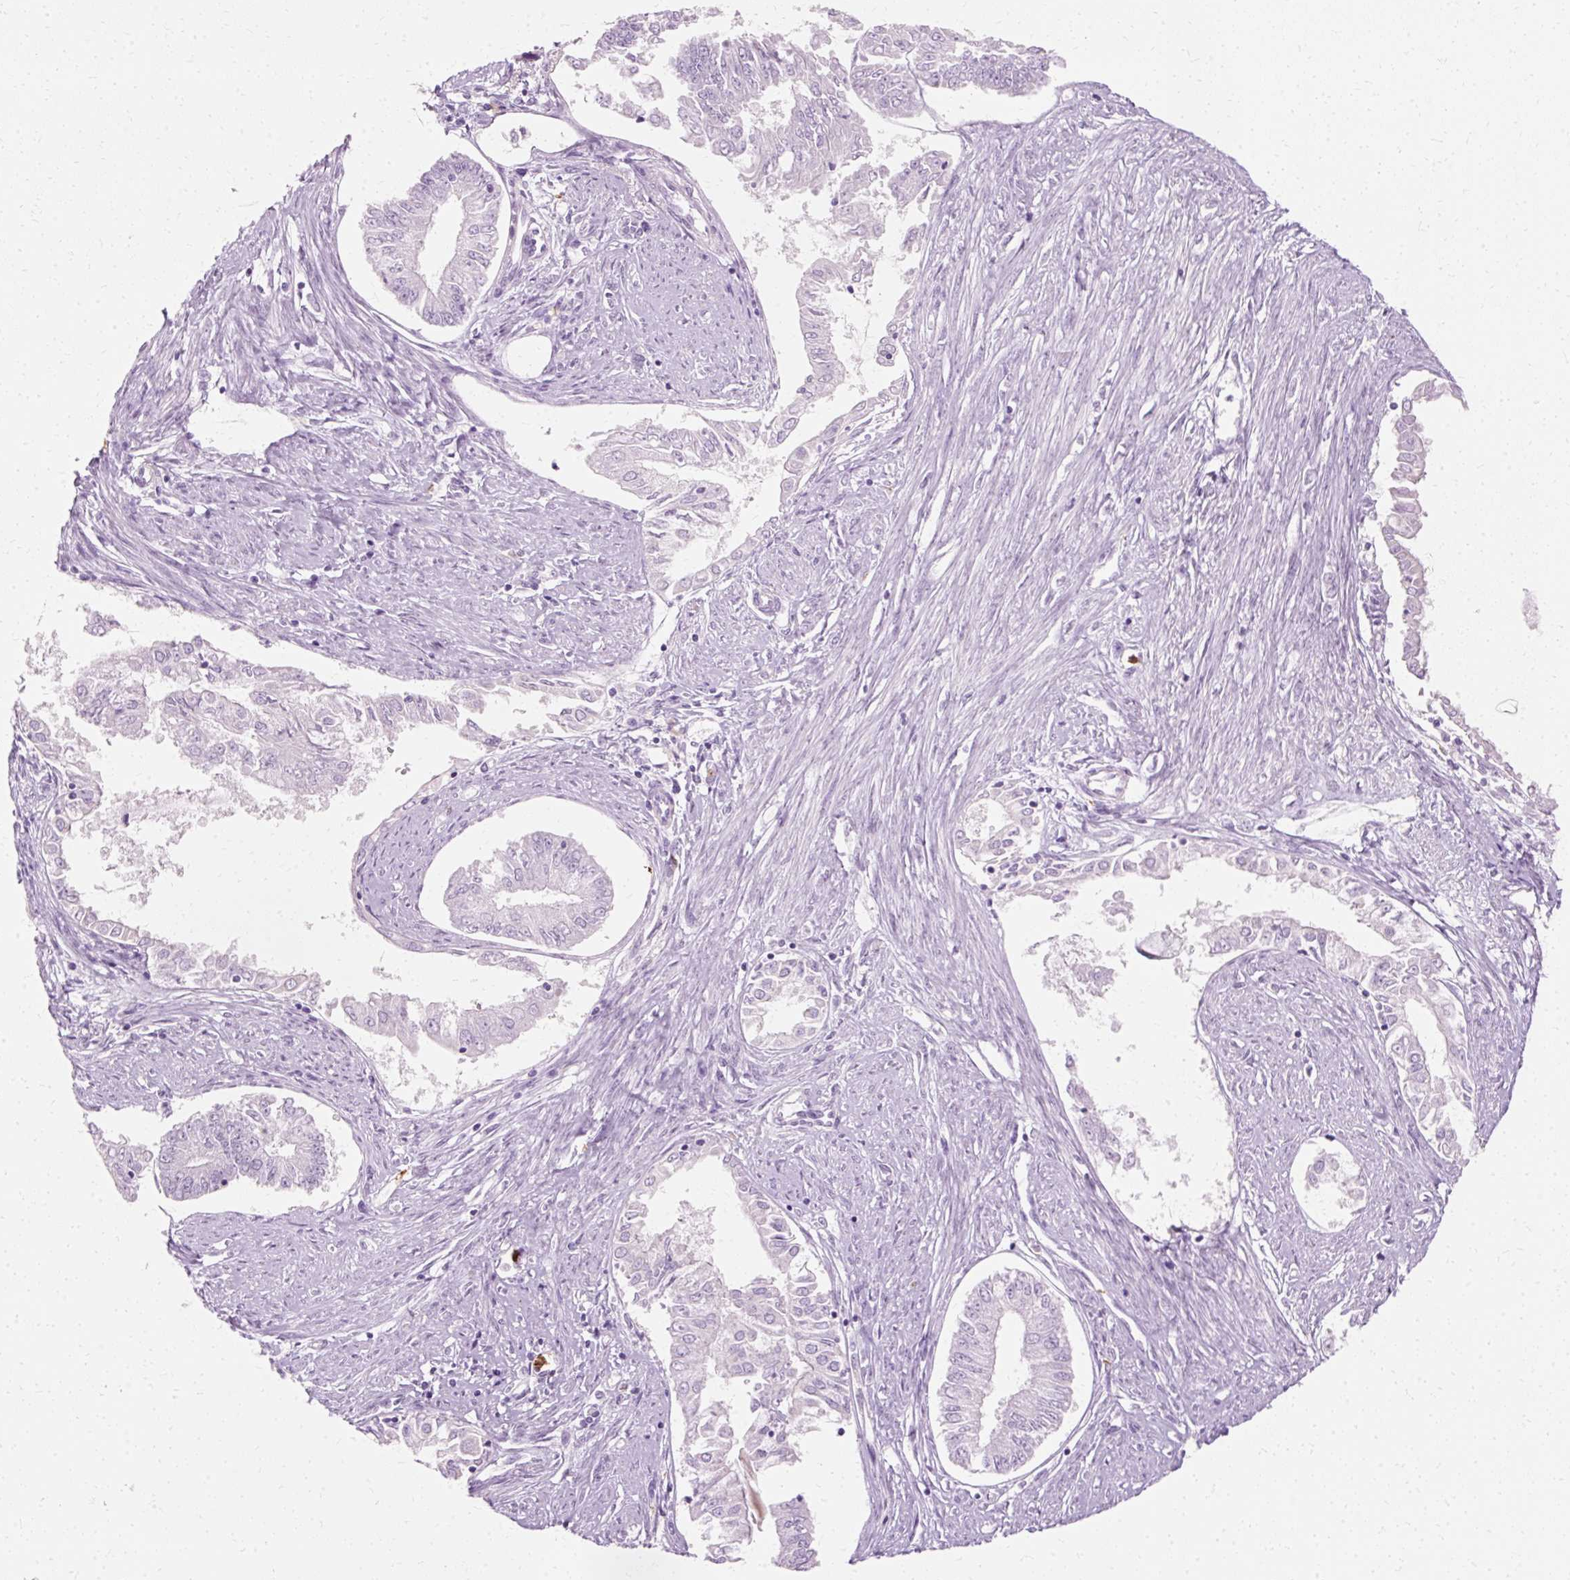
{"staining": {"intensity": "negative", "quantity": "none", "location": "none"}, "tissue": "endometrial cancer", "cell_type": "Tumor cells", "image_type": "cancer", "snomed": [{"axis": "morphology", "description": "Adenocarcinoma, NOS"}, {"axis": "topography", "description": "Endometrium"}], "caption": "DAB (3,3'-diaminobenzidine) immunohistochemical staining of human endometrial cancer shows no significant expression in tumor cells.", "gene": "DEFA1", "patient": {"sex": "female", "age": 76}}